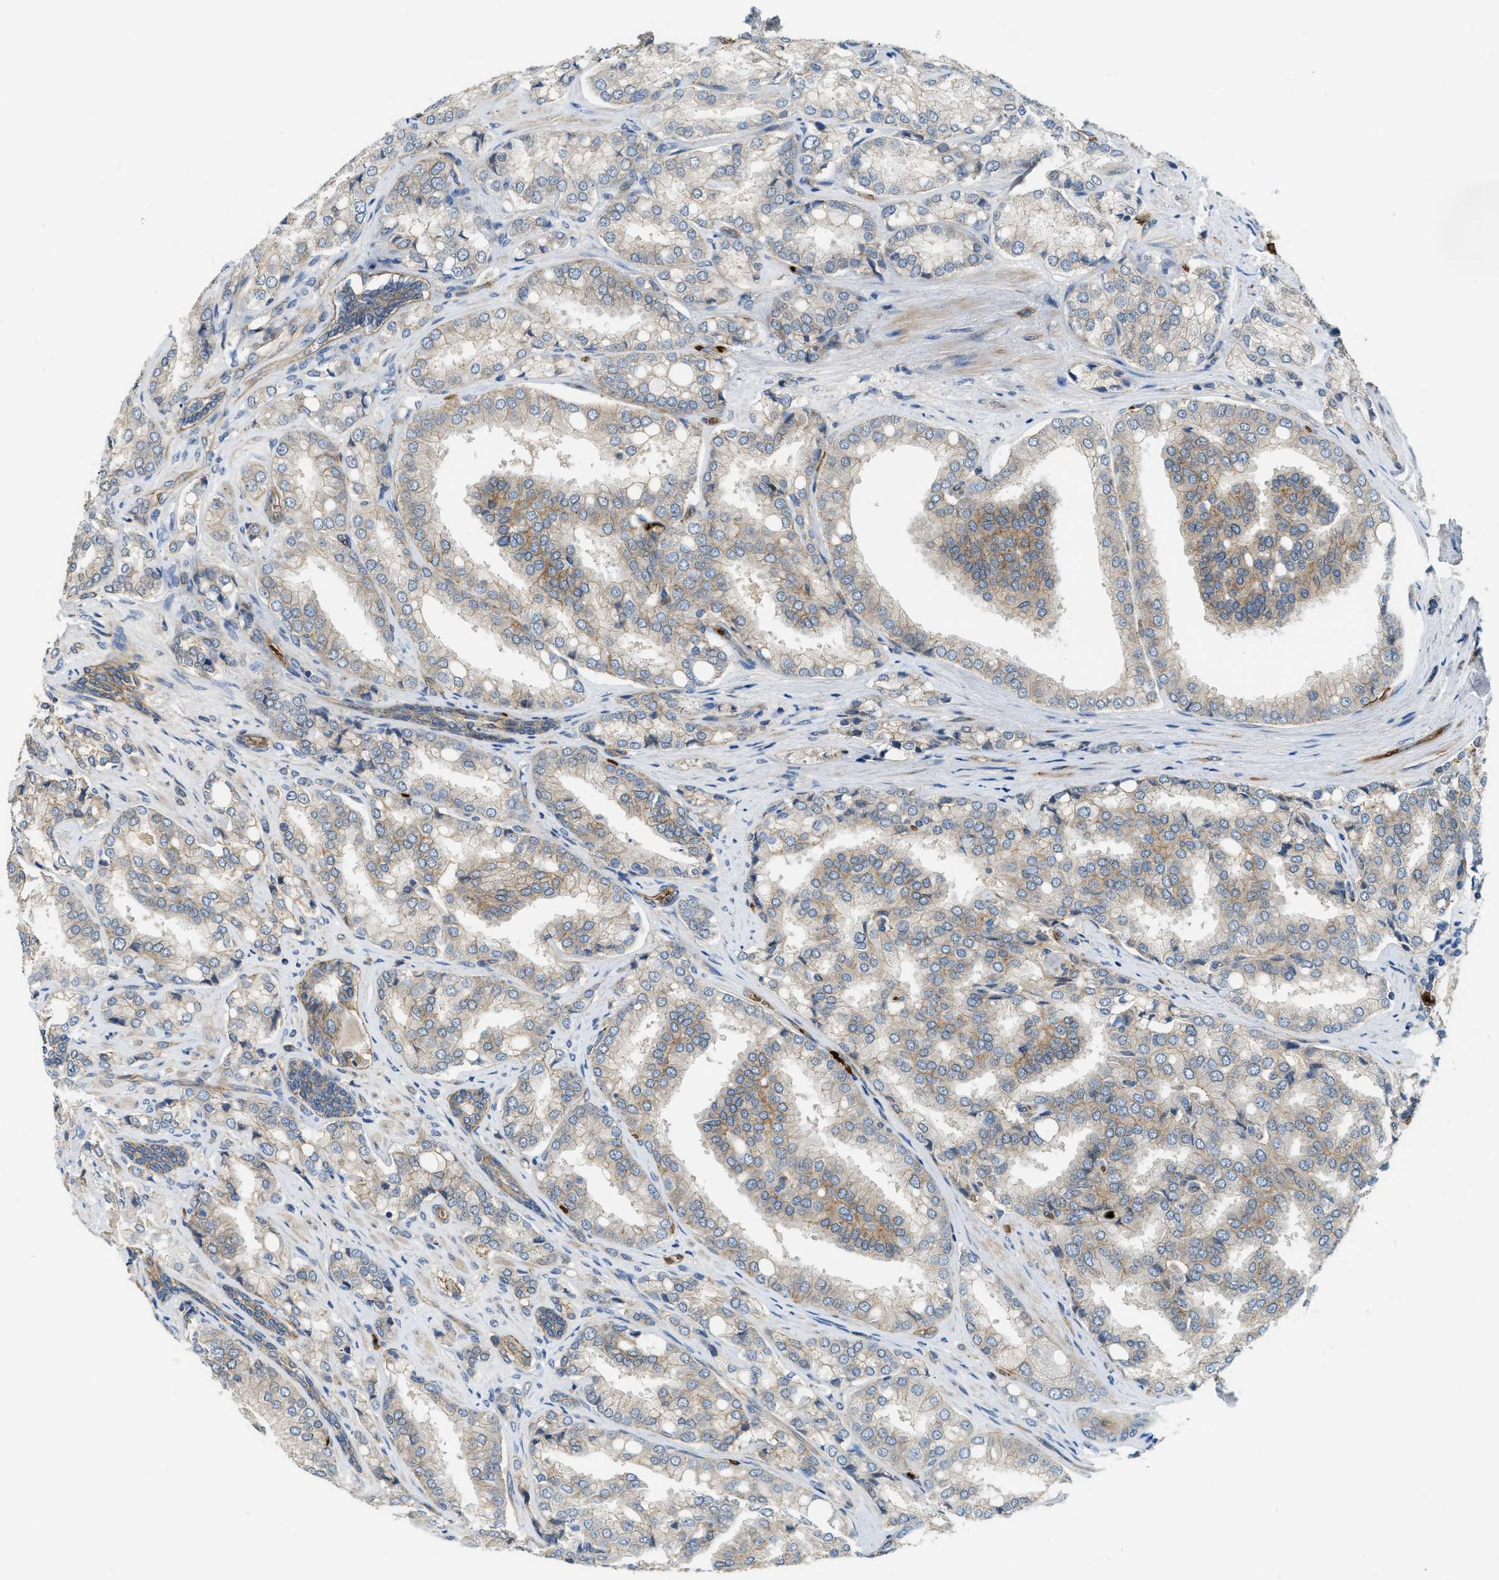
{"staining": {"intensity": "negative", "quantity": "none", "location": "none"}, "tissue": "prostate cancer", "cell_type": "Tumor cells", "image_type": "cancer", "snomed": [{"axis": "morphology", "description": "Adenocarcinoma, High grade"}, {"axis": "topography", "description": "Prostate"}], "caption": "IHC image of neoplastic tissue: prostate cancer stained with DAB shows no significant protein staining in tumor cells.", "gene": "ERC1", "patient": {"sex": "male", "age": 50}}